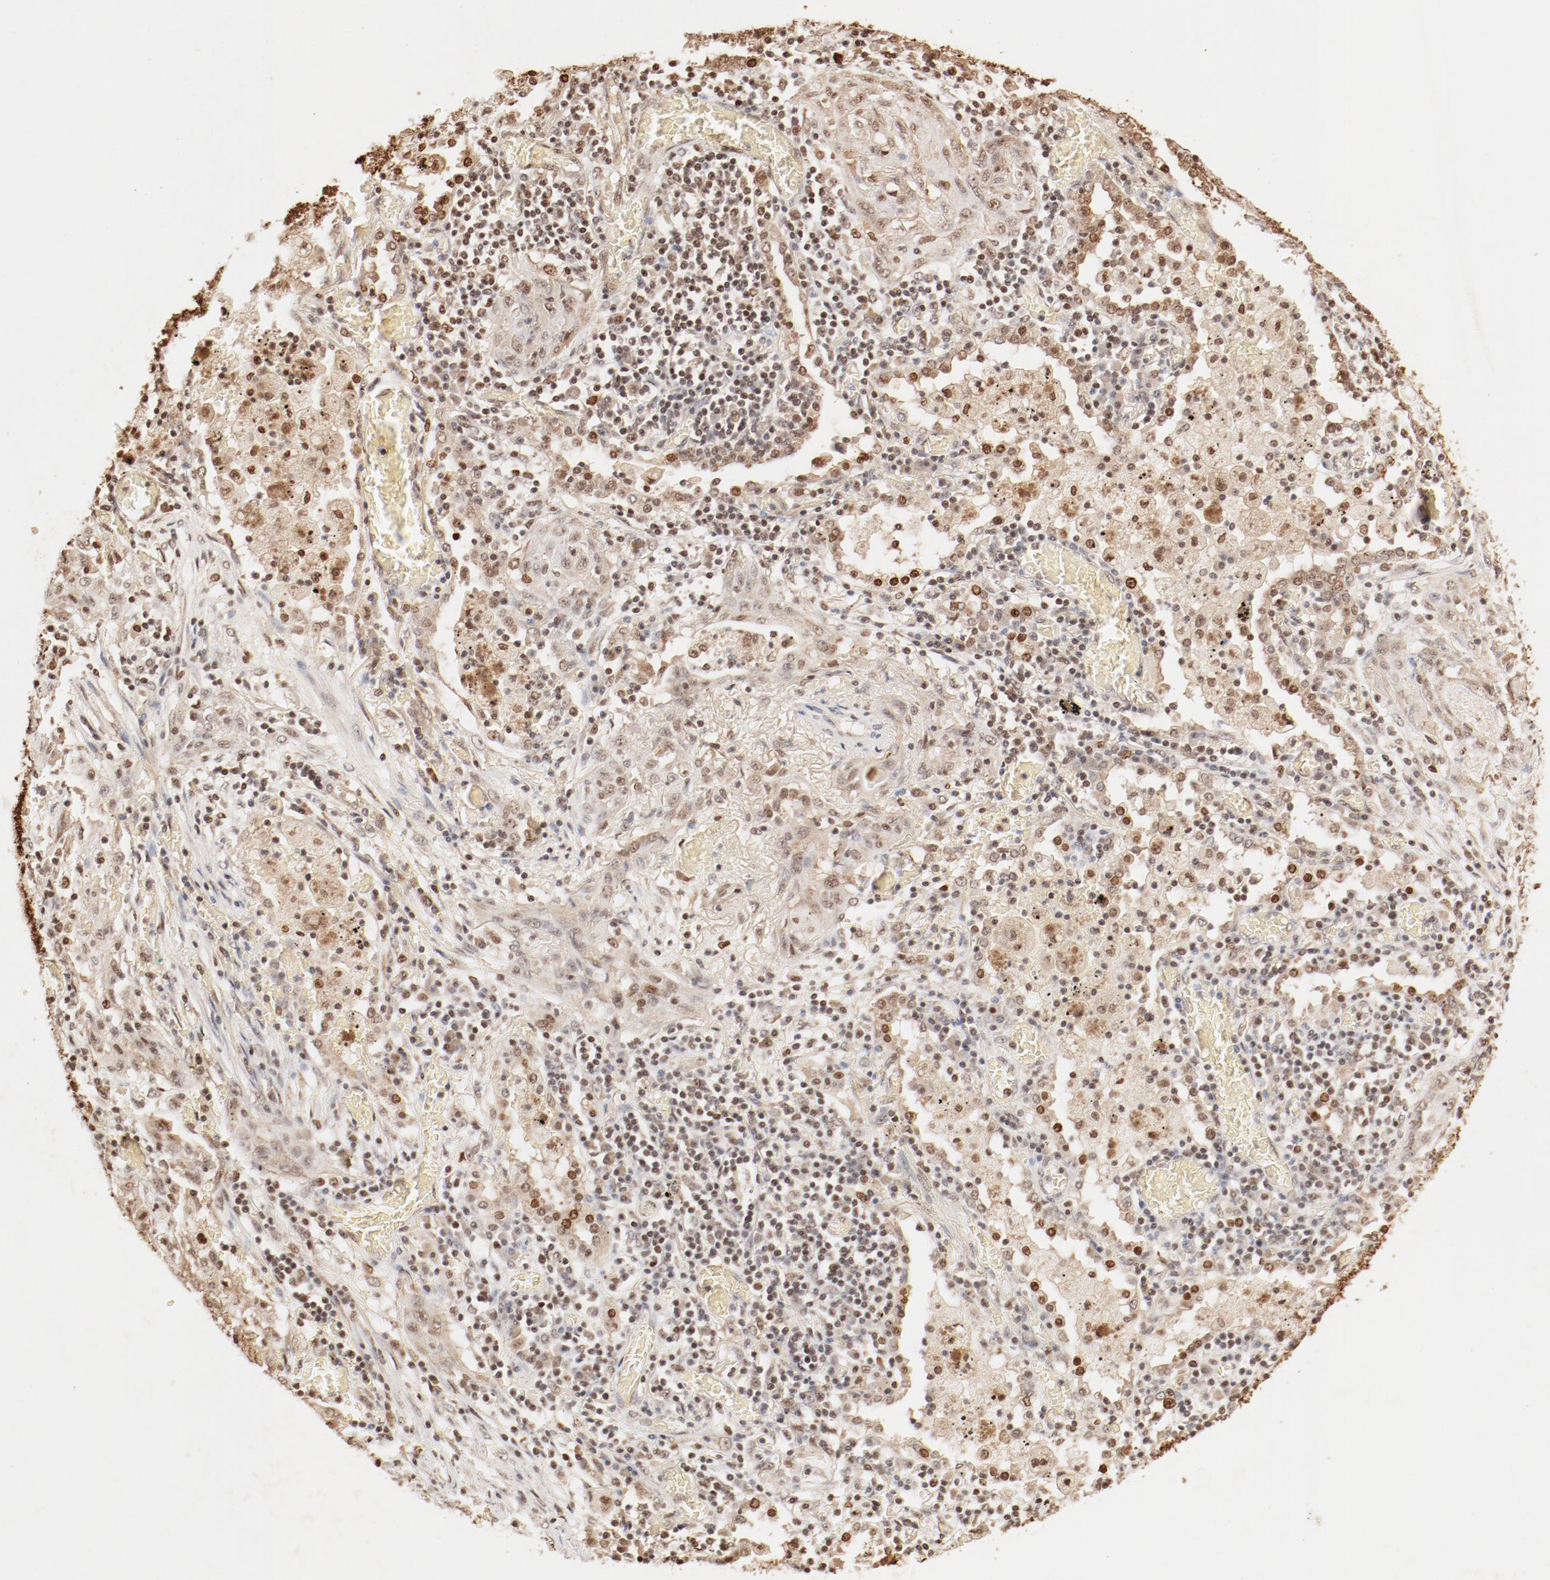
{"staining": {"intensity": "moderate", "quantity": ">75%", "location": "nuclear"}, "tissue": "lung cancer", "cell_type": "Tumor cells", "image_type": "cancer", "snomed": [{"axis": "morphology", "description": "Squamous cell carcinoma, NOS"}, {"axis": "topography", "description": "Lung"}], "caption": "A brown stain labels moderate nuclear positivity of a protein in human squamous cell carcinoma (lung) tumor cells.", "gene": "FAM50A", "patient": {"sex": "female", "age": 47}}